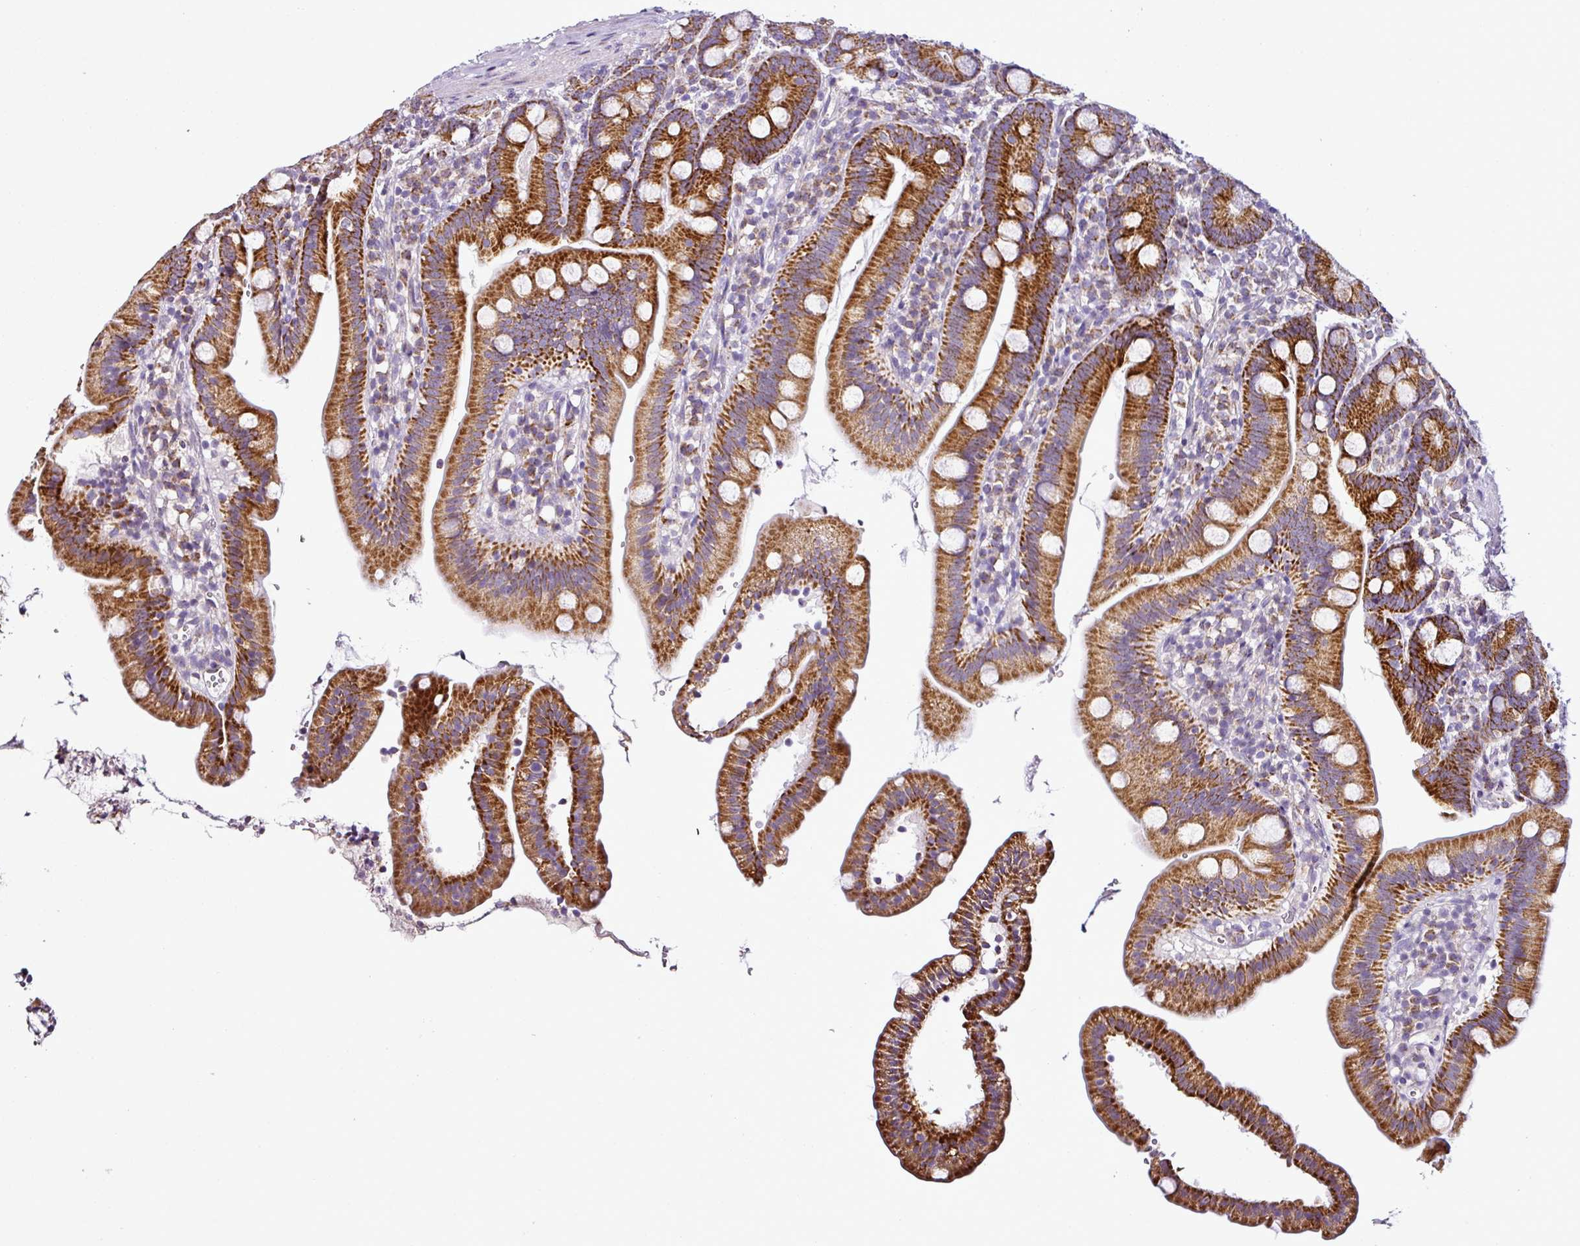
{"staining": {"intensity": "strong", "quantity": ">75%", "location": "cytoplasmic/membranous"}, "tissue": "duodenum", "cell_type": "Glandular cells", "image_type": "normal", "snomed": [{"axis": "morphology", "description": "Normal tissue, NOS"}, {"axis": "topography", "description": "Duodenum"}], "caption": "Strong cytoplasmic/membranous staining is identified in approximately >75% of glandular cells in unremarkable duodenum.", "gene": "DPAGT1", "patient": {"sex": "female", "age": 67}}